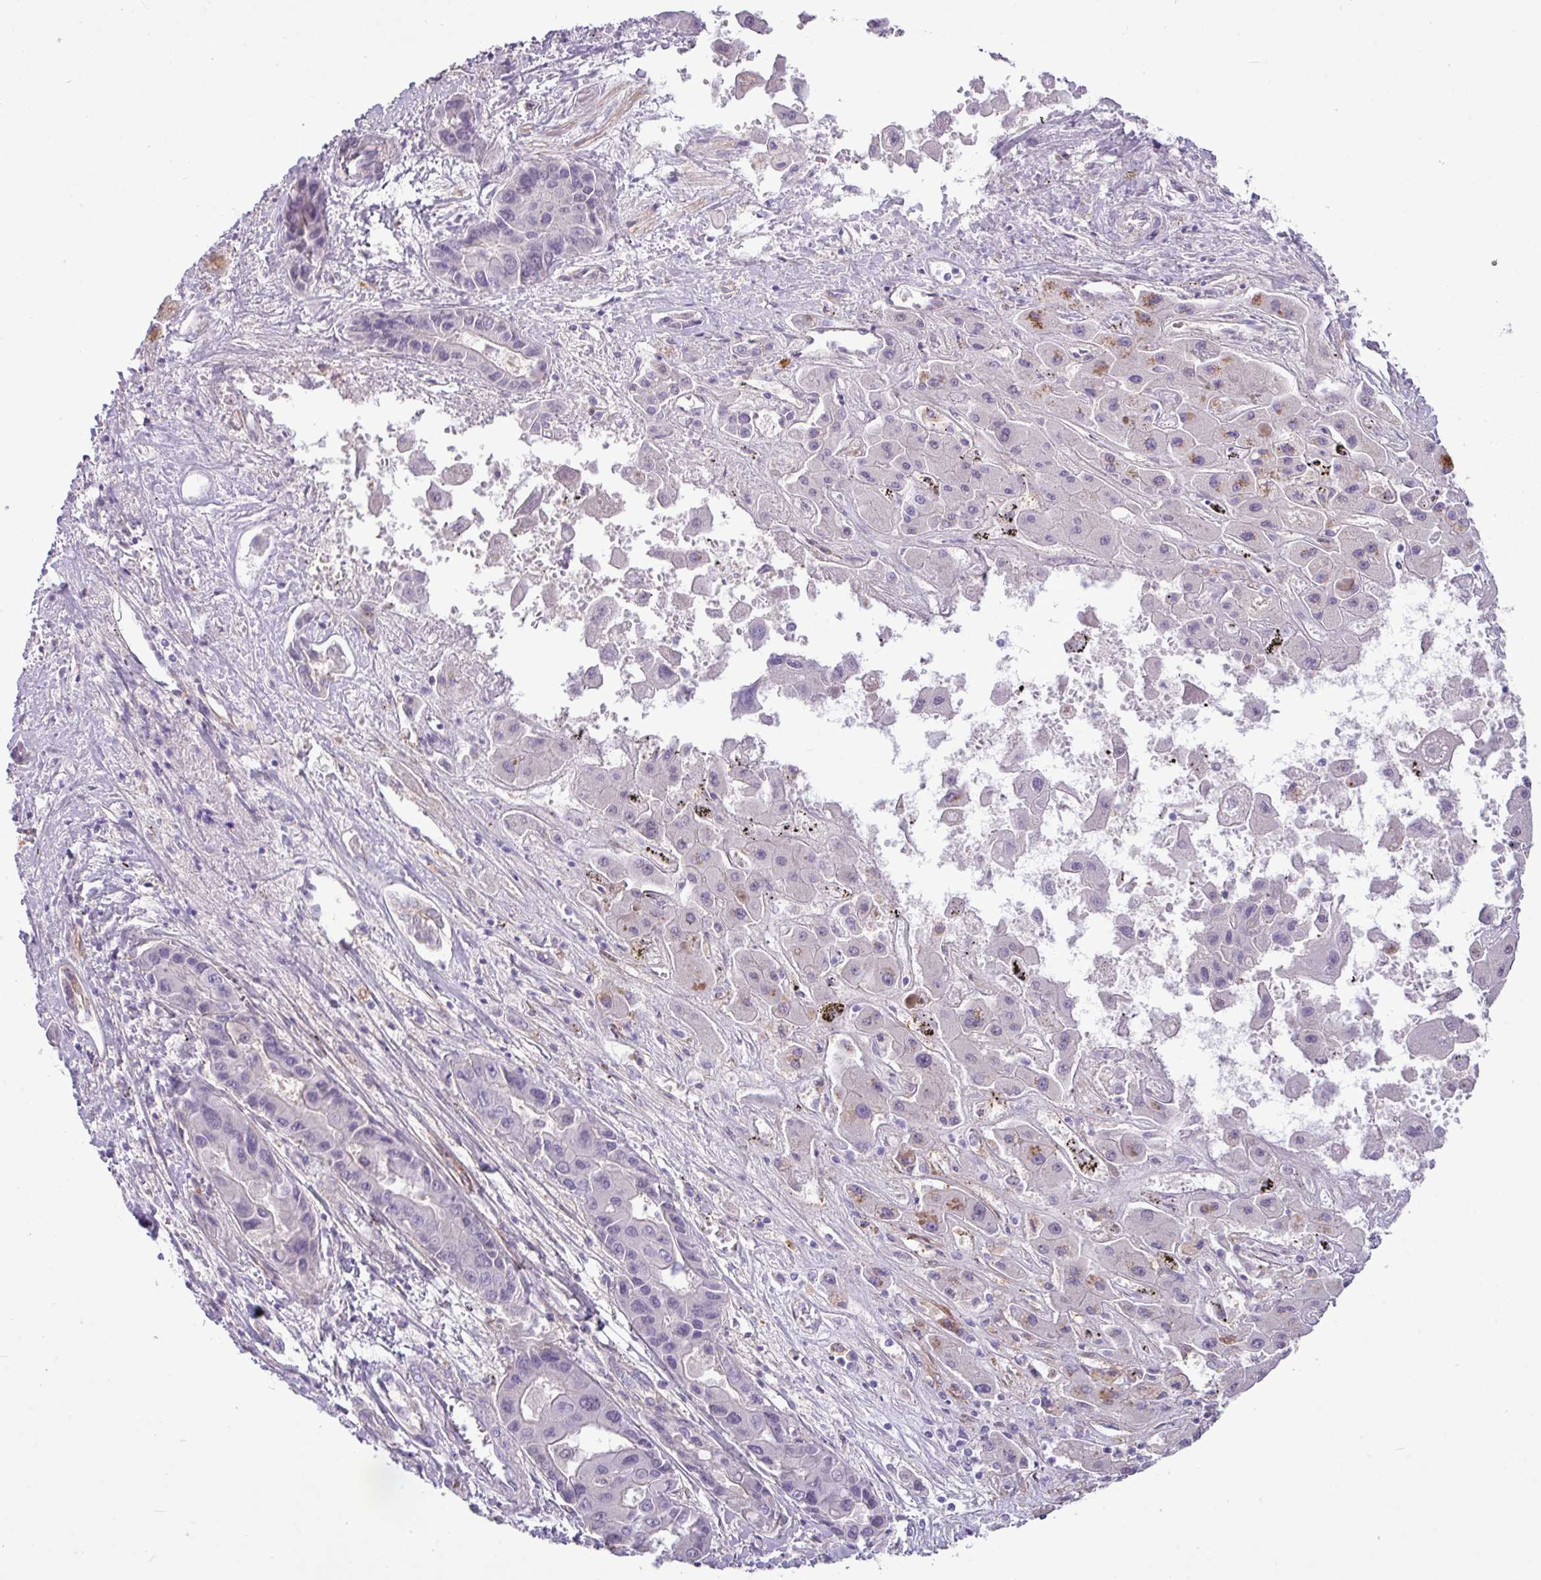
{"staining": {"intensity": "negative", "quantity": "none", "location": "none"}, "tissue": "liver cancer", "cell_type": "Tumor cells", "image_type": "cancer", "snomed": [{"axis": "morphology", "description": "Cholangiocarcinoma"}, {"axis": "topography", "description": "Liver"}], "caption": "This photomicrograph is of cholangiocarcinoma (liver) stained with immunohistochemistry to label a protein in brown with the nuclei are counter-stained blue. There is no positivity in tumor cells.", "gene": "KIRREL3", "patient": {"sex": "male", "age": 67}}